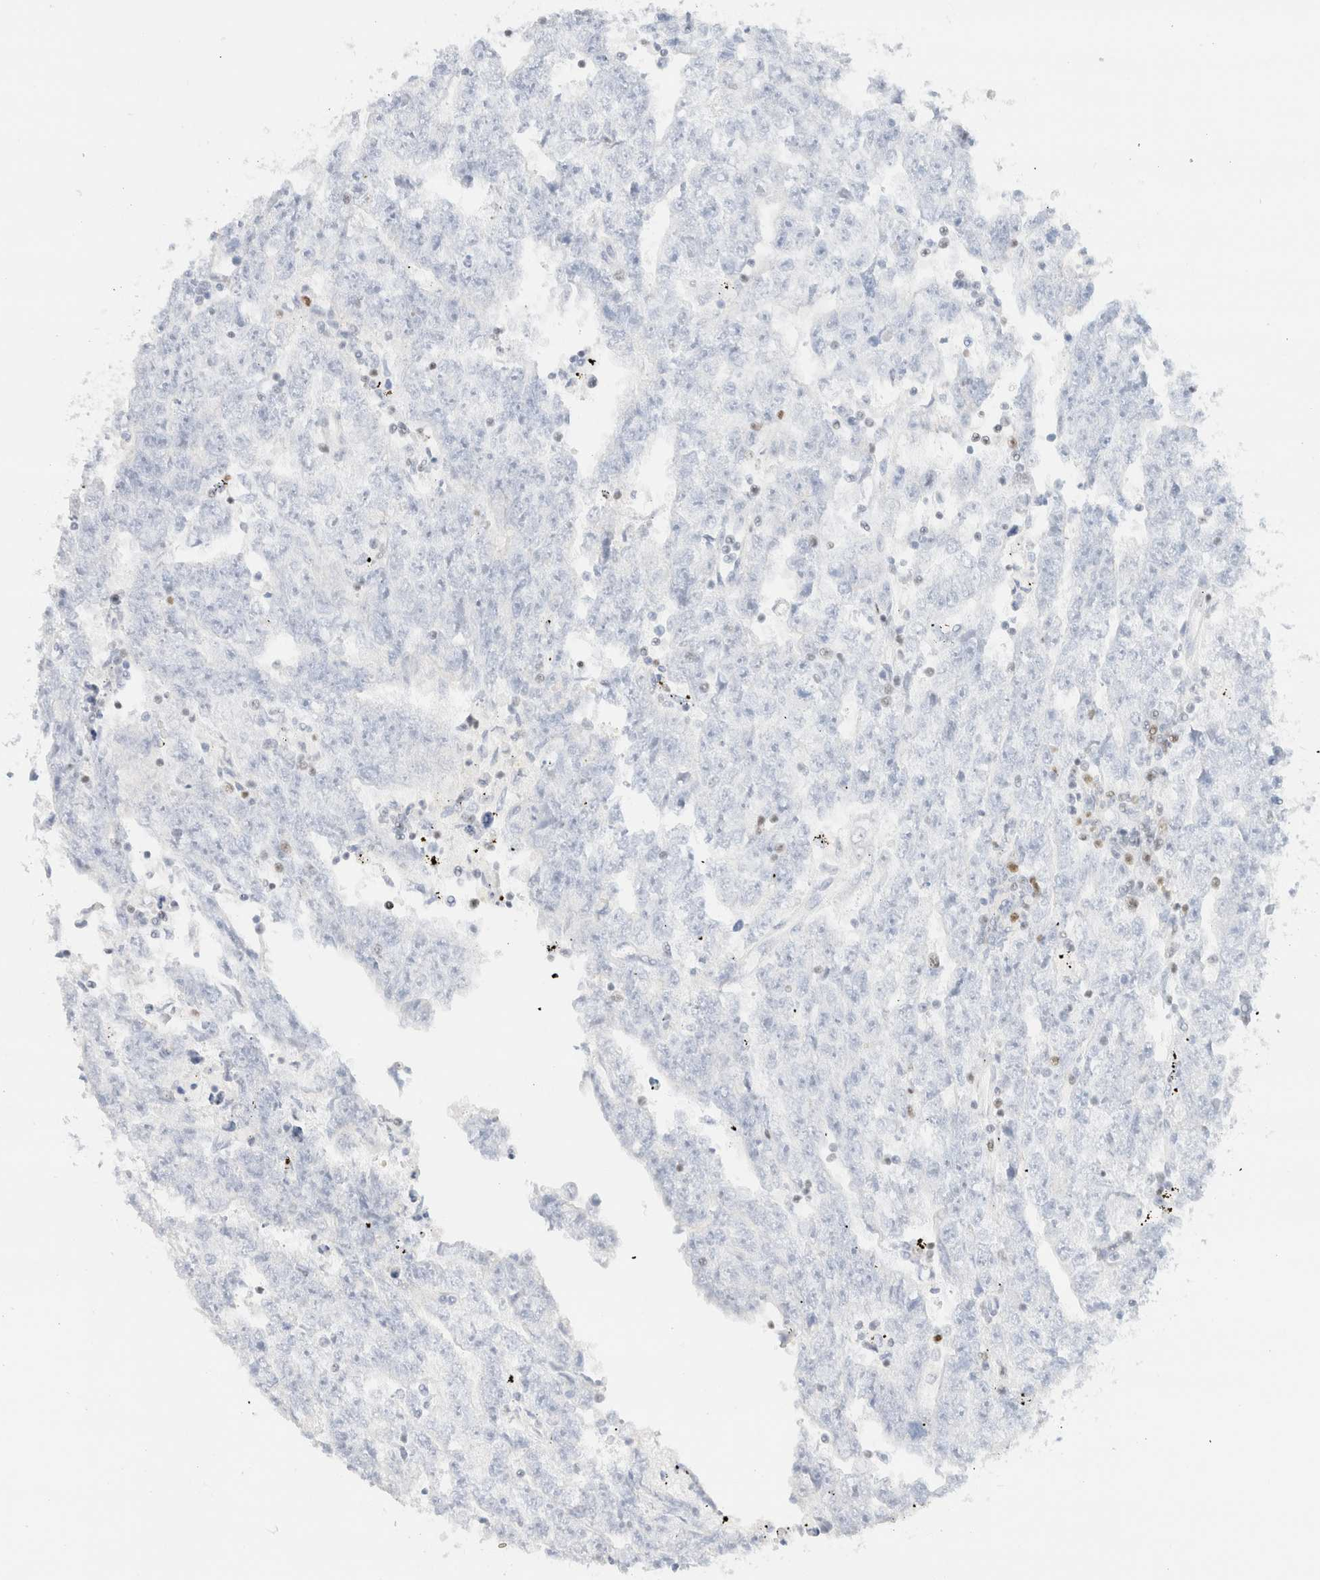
{"staining": {"intensity": "negative", "quantity": "none", "location": "none"}, "tissue": "testis cancer", "cell_type": "Tumor cells", "image_type": "cancer", "snomed": [{"axis": "morphology", "description": "Carcinoma, Embryonal, NOS"}, {"axis": "topography", "description": "Testis"}], "caption": "IHC micrograph of testis cancer (embryonal carcinoma) stained for a protein (brown), which reveals no expression in tumor cells. (DAB (3,3'-diaminobenzidine) immunohistochemistry (IHC), high magnification).", "gene": "IKZF3", "patient": {"sex": "male", "age": 25}}